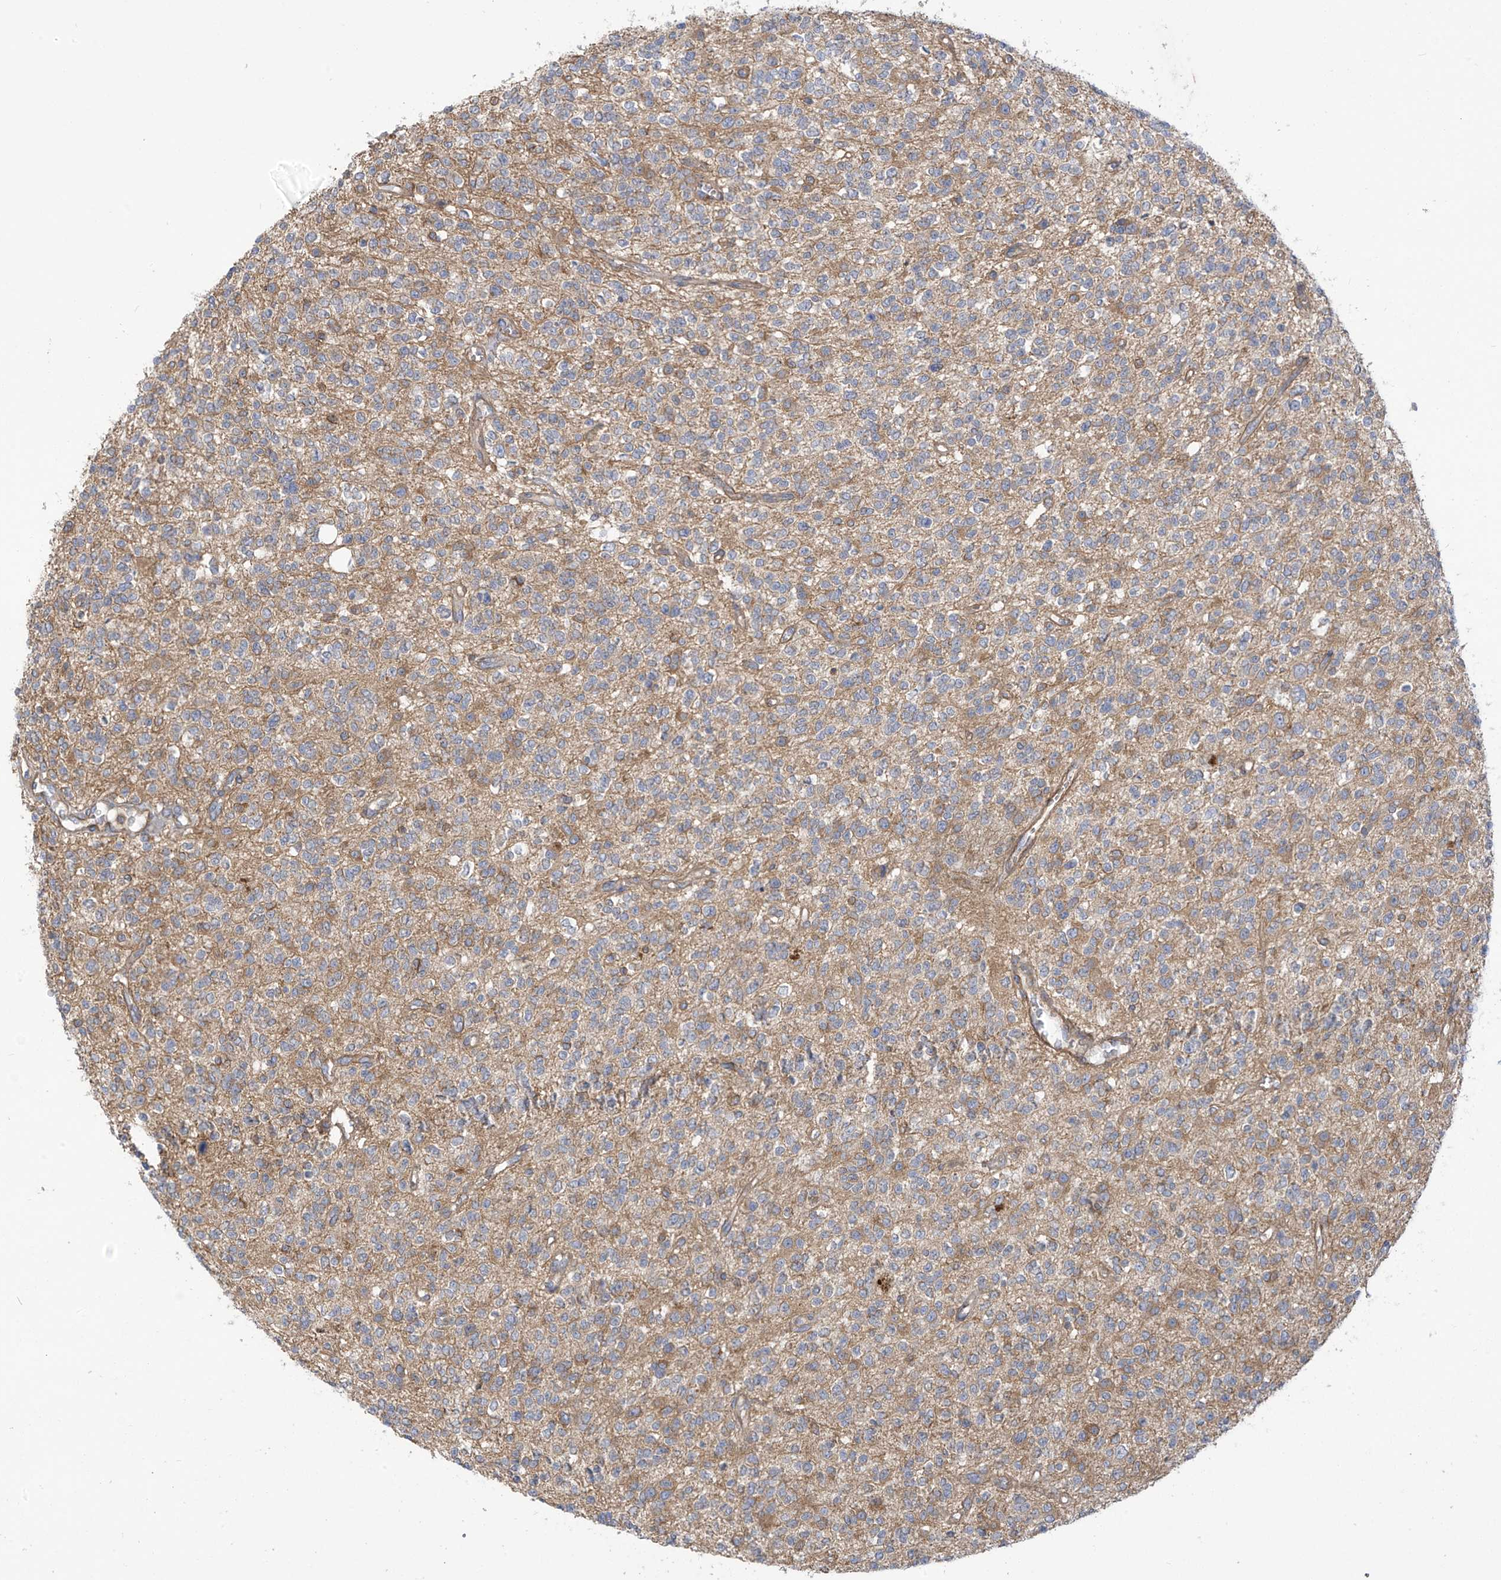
{"staining": {"intensity": "moderate", "quantity": "<25%", "location": "cytoplasmic/membranous"}, "tissue": "glioma", "cell_type": "Tumor cells", "image_type": "cancer", "snomed": [{"axis": "morphology", "description": "Glioma, malignant, High grade"}, {"axis": "topography", "description": "Brain"}], "caption": "IHC of human glioma demonstrates low levels of moderate cytoplasmic/membranous staining in approximately <25% of tumor cells. (brown staining indicates protein expression, while blue staining denotes nuclei).", "gene": "ADI1", "patient": {"sex": "male", "age": 34}}